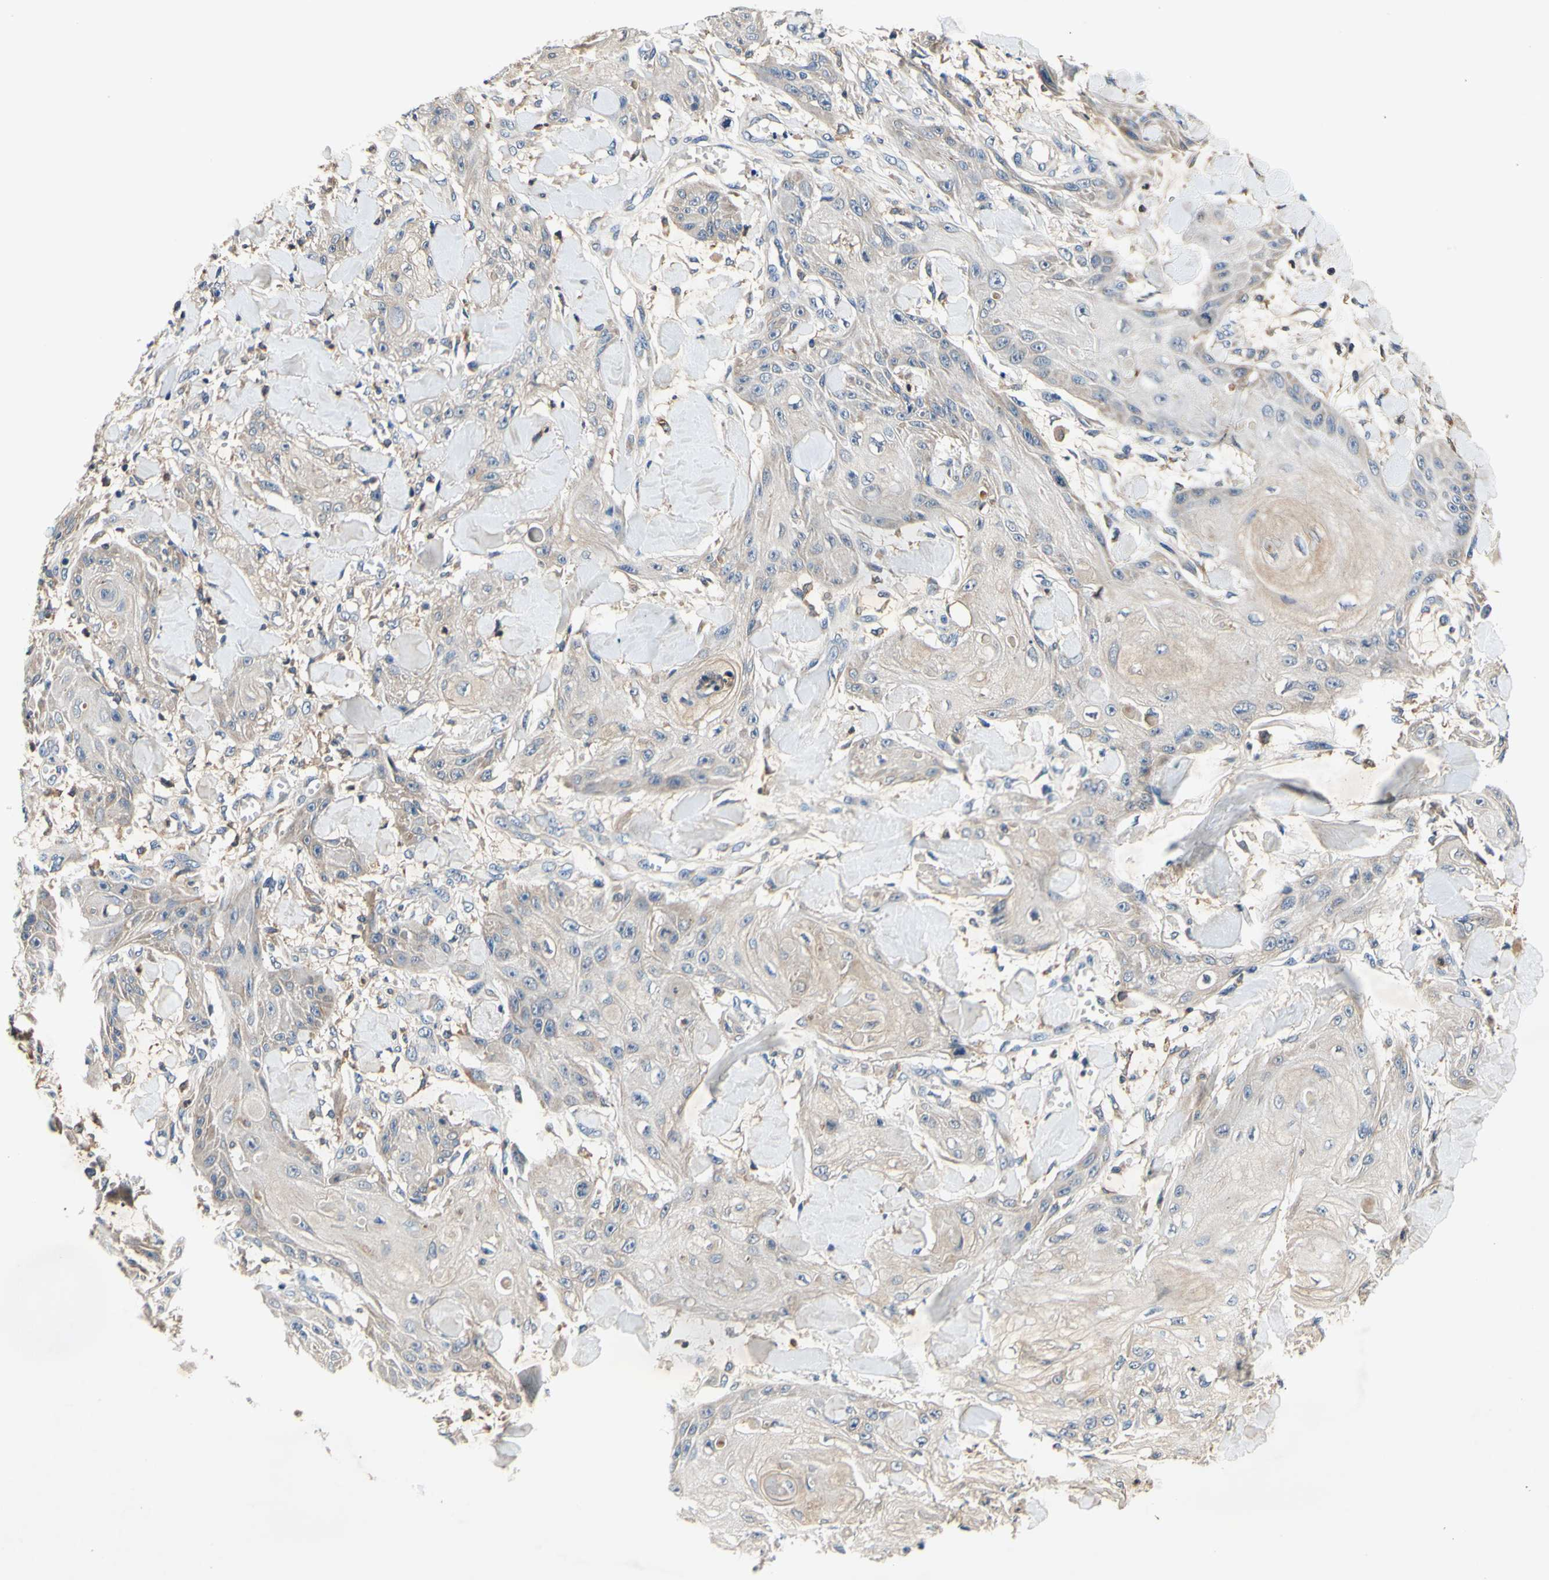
{"staining": {"intensity": "weak", "quantity": "25%-75%", "location": "cytoplasmic/membranous"}, "tissue": "skin cancer", "cell_type": "Tumor cells", "image_type": "cancer", "snomed": [{"axis": "morphology", "description": "Squamous cell carcinoma, NOS"}, {"axis": "topography", "description": "Skin"}], "caption": "Immunohistochemical staining of human skin cancer exhibits low levels of weak cytoplasmic/membranous protein expression in about 25%-75% of tumor cells. (Brightfield microscopy of DAB IHC at high magnification).", "gene": "PLA2G4A", "patient": {"sex": "male", "age": 74}}